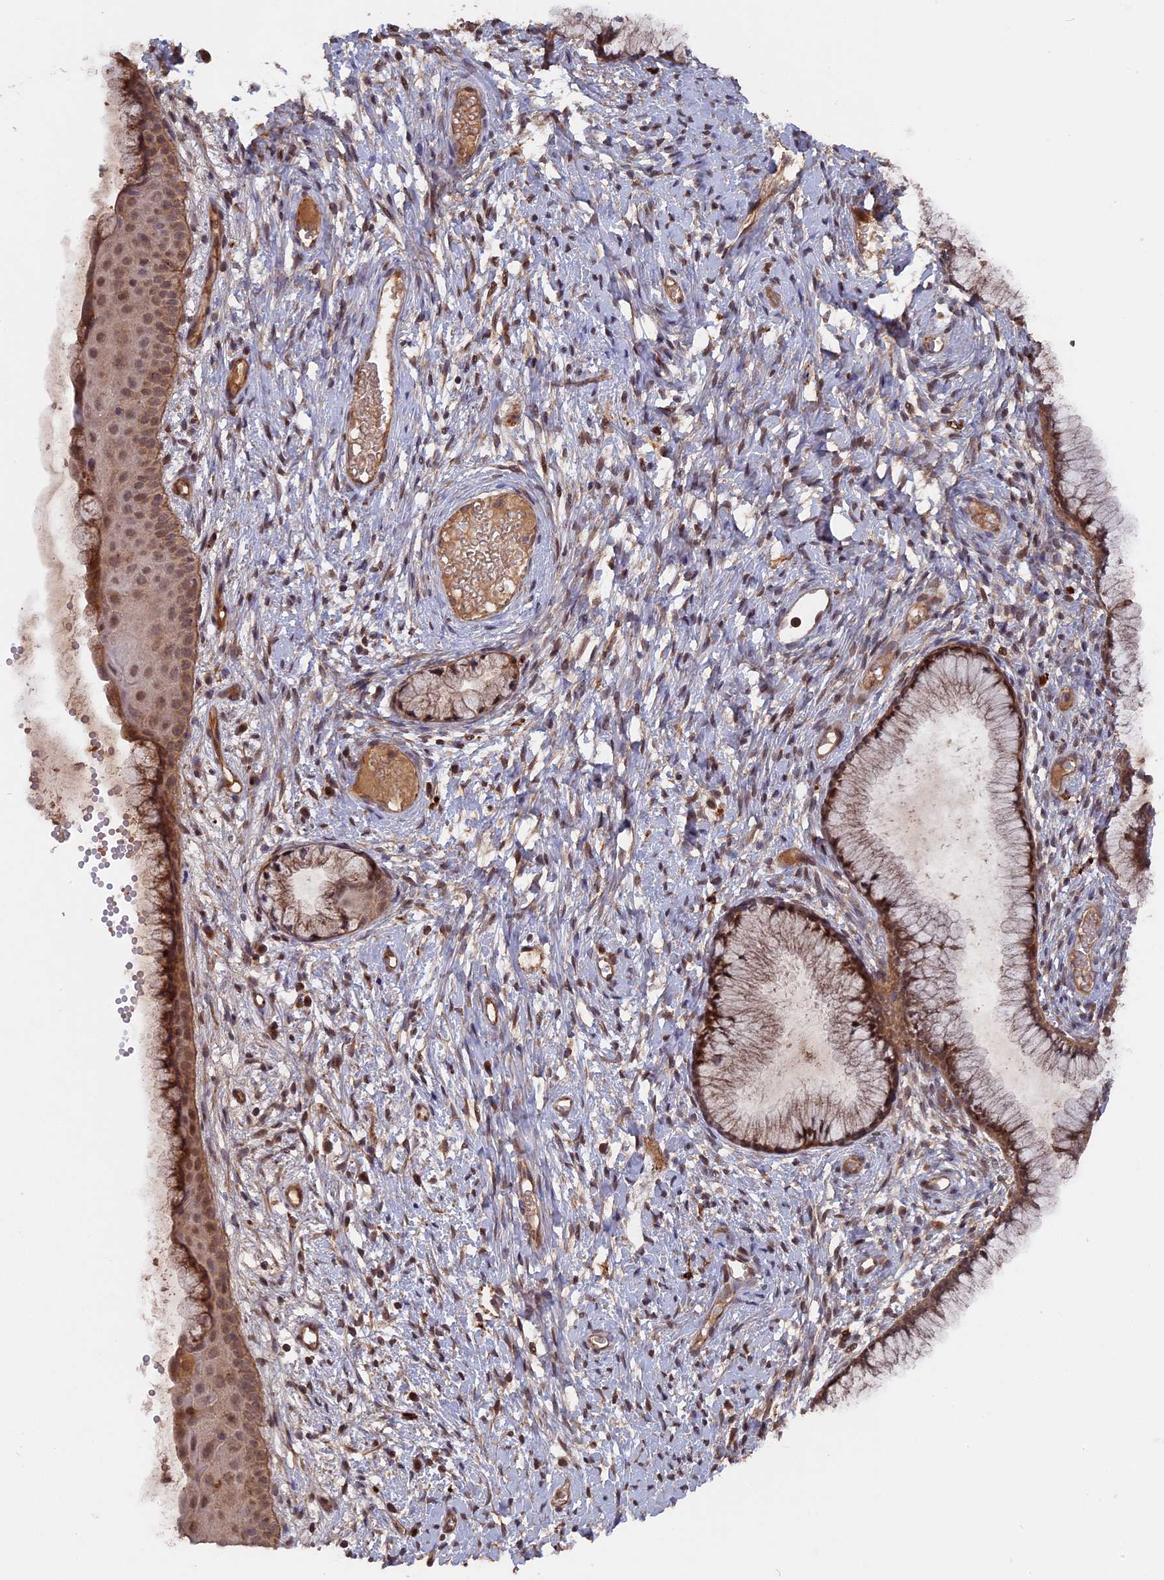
{"staining": {"intensity": "moderate", "quantity": "25%-75%", "location": "cytoplasmic/membranous,nuclear"}, "tissue": "cervix", "cell_type": "Glandular cells", "image_type": "normal", "snomed": [{"axis": "morphology", "description": "Normal tissue, NOS"}, {"axis": "topography", "description": "Cervix"}], "caption": "Glandular cells demonstrate moderate cytoplasmic/membranous,nuclear staining in about 25%-75% of cells in normal cervix.", "gene": "TELO2", "patient": {"sex": "female", "age": 42}}